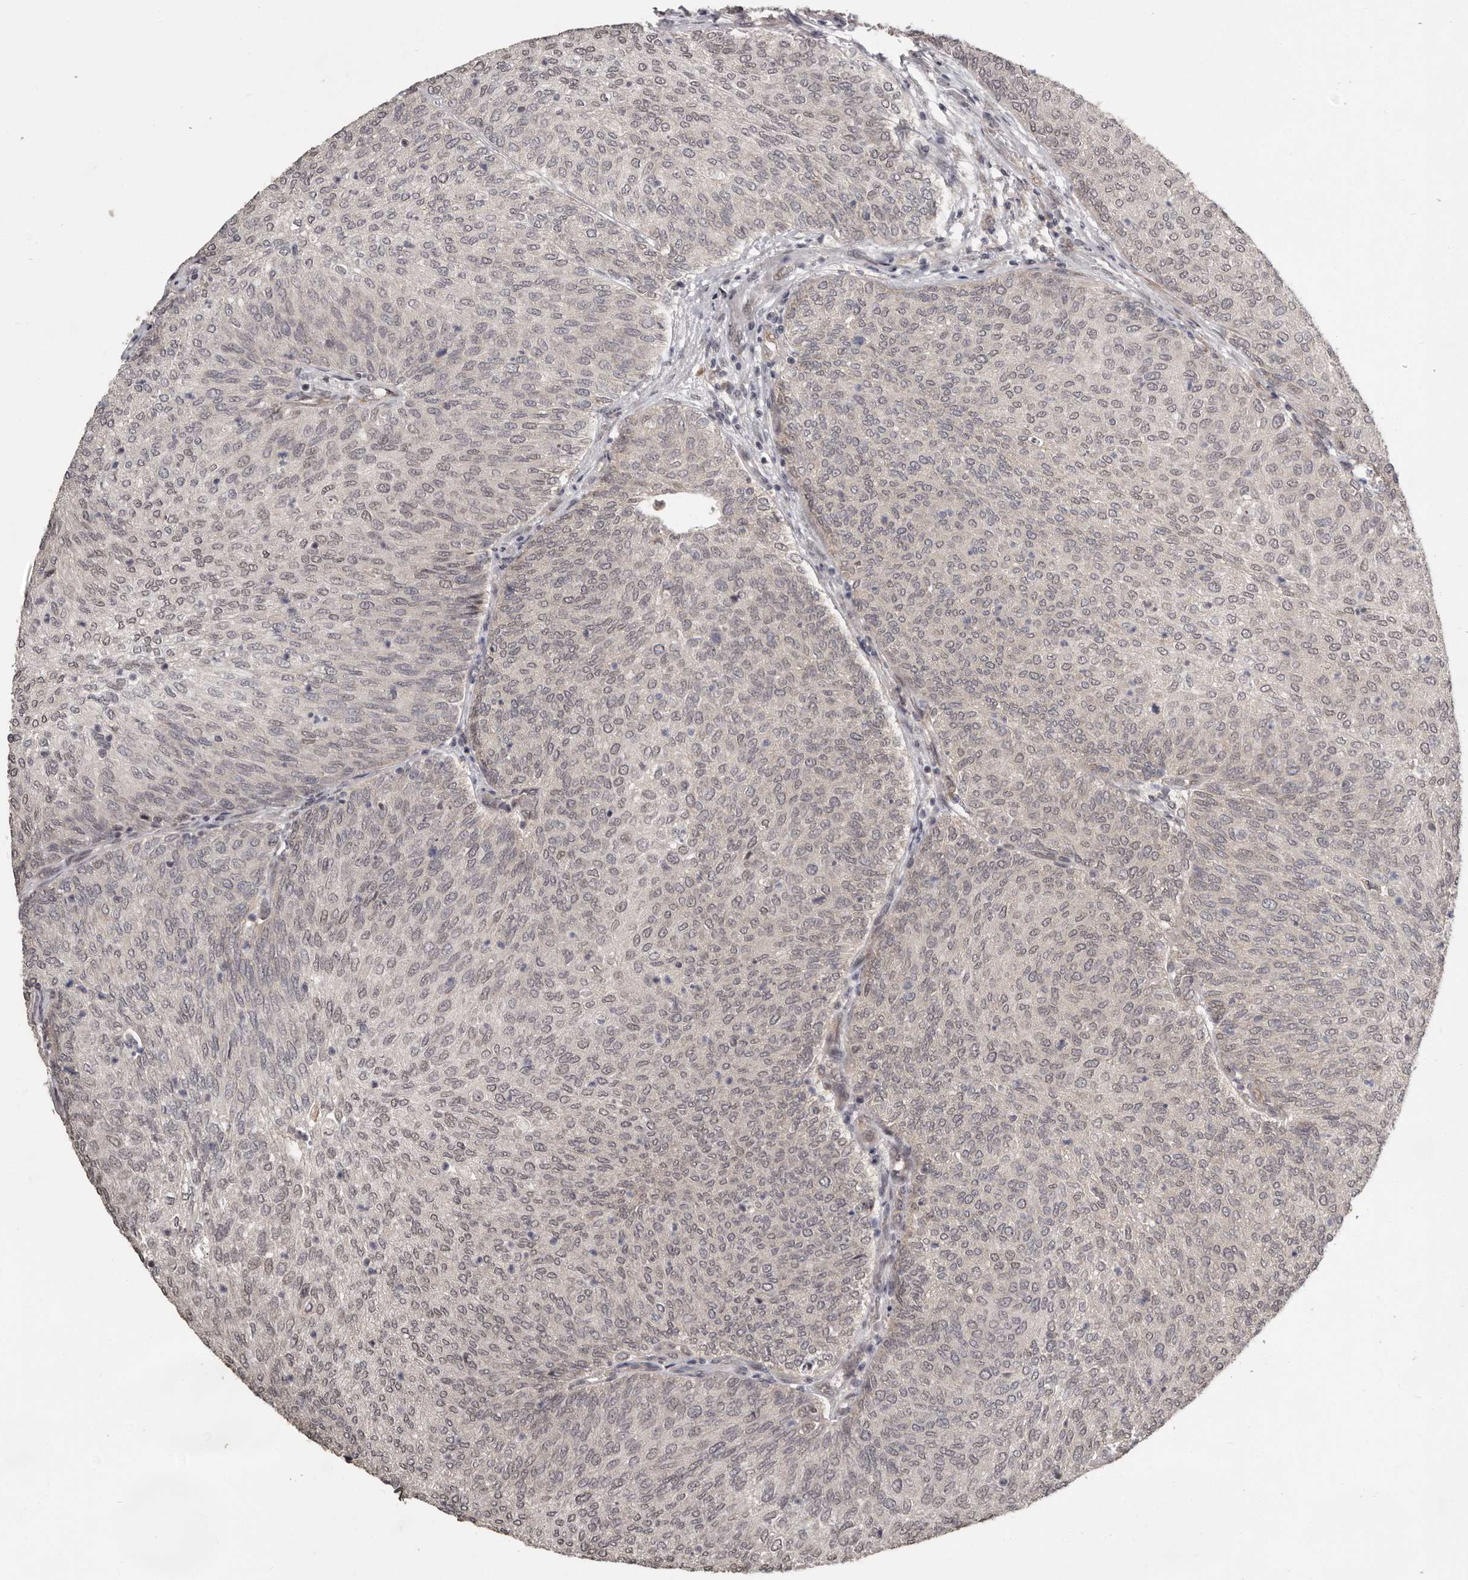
{"staining": {"intensity": "weak", "quantity": "25%-75%", "location": "nuclear"}, "tissue": "urothelial cancer", "cell_type": "Tumor cells", "image_type": "cancer", "snomed": [{"axis": "morphology", "description": "Urothelial carcinoma, Low grade"}, {"axis": "topography", "description": "Urinary bladder"}], "caption": "Urothelial carcinoma (low-grade) tissue demonstrates weak nuclear expression in approximately 25%-75% of tumor cells", "gene": "ZFP14", "patient": {"sex": "female", "age": 79}}